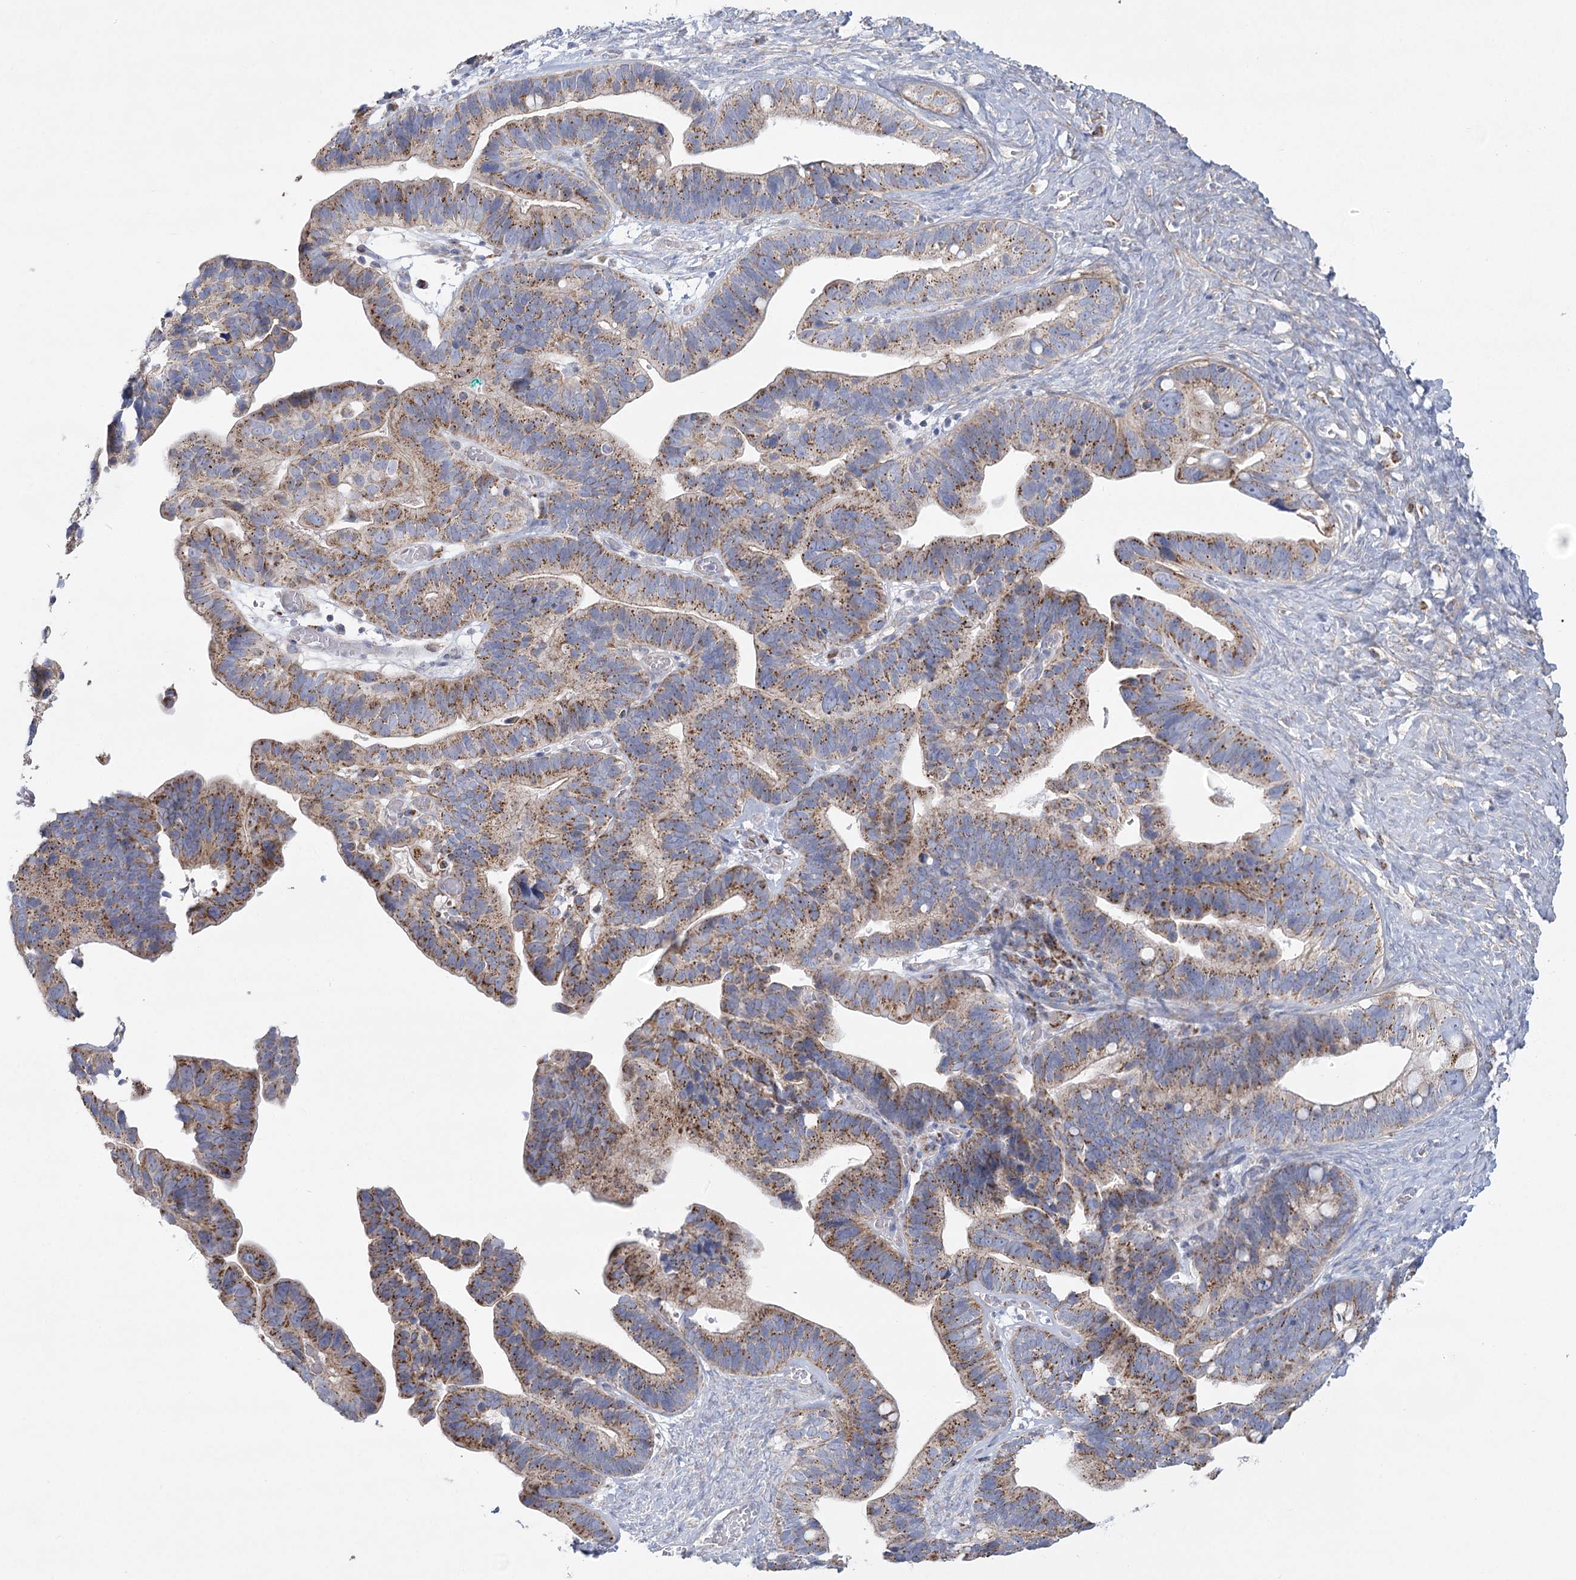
{"staining": {"intensity": "moderate", "quantity": "25%-75%", "location": "cytoplasmic/membranous"}, "tissue": "ovarian cancer", "cell_type": "Tumor cells", "image_type": "cancer", "snomed": [{"axis": "morphology", "description": "Cystadenocarcinoma, serous, NOS"}, {"axis": "topography", "description": "Ovary"}], "caption": "A brown stain highlights moderate cytoplasmic/membranous expression of a protein in ovarian serous cystadenocarcinoma tumor cells.", "gene": "SNX7", "patient": {"sex": "female", "age": 56}}